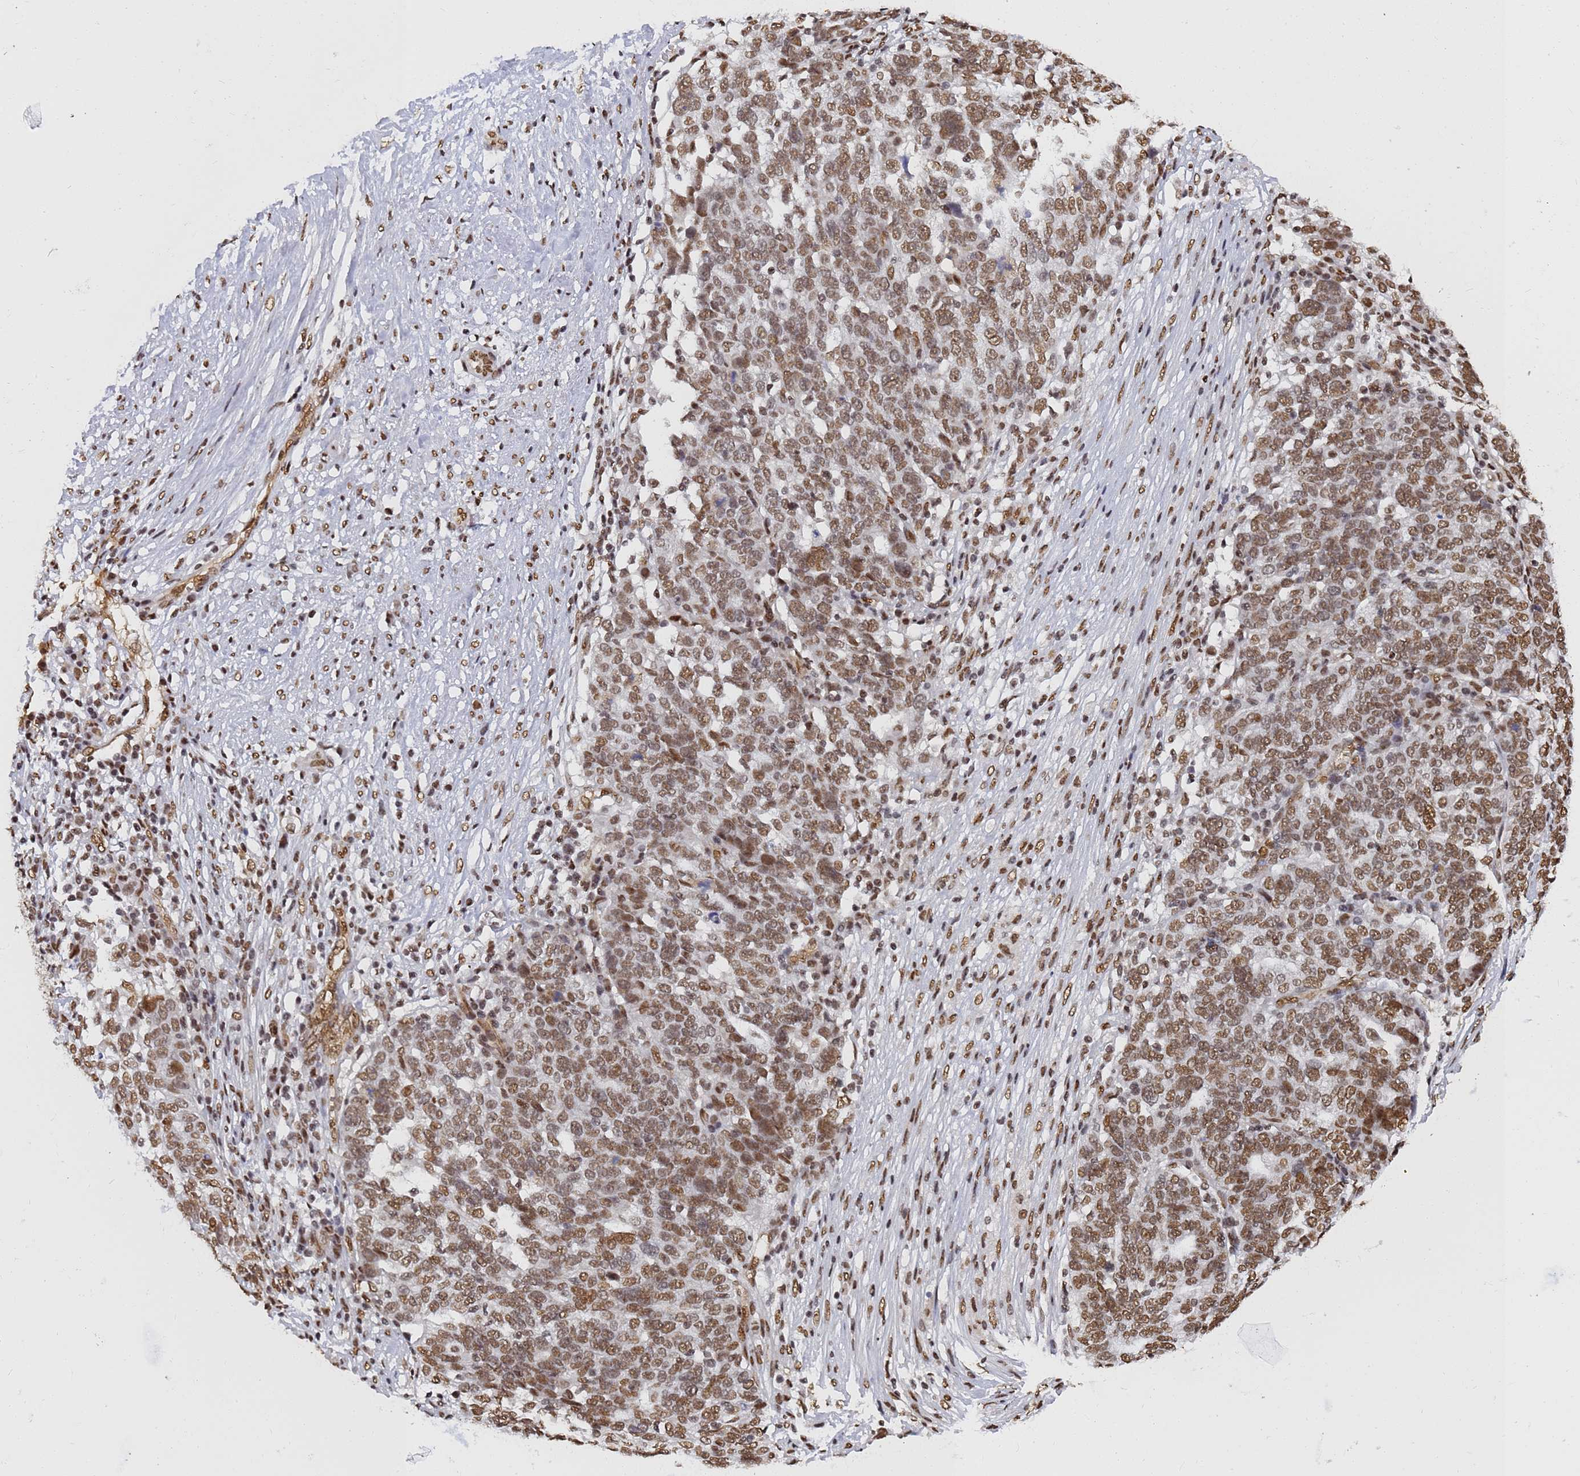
{"staining": {"intensity": "moderate", "quantity": ">75%", "location": "nuclear"}, "tissue": "ovarian cancer", "cell_type": "Tumor cells", "image_type": "cancer", "snomed": [{"axis": "morphology", "description": "Cystadenocarcinoma, serous, NOS"}, {"axis": "topography", "description": "Ovary"}], "caption": "There is medium levels of moderate nuclear positivity in tumor cells of ovarian cancer, as demonstrated by immunohistochemical staining (brown color).", "gene": "RAVER2", "patient": {"sex": "female", "age": 59}}